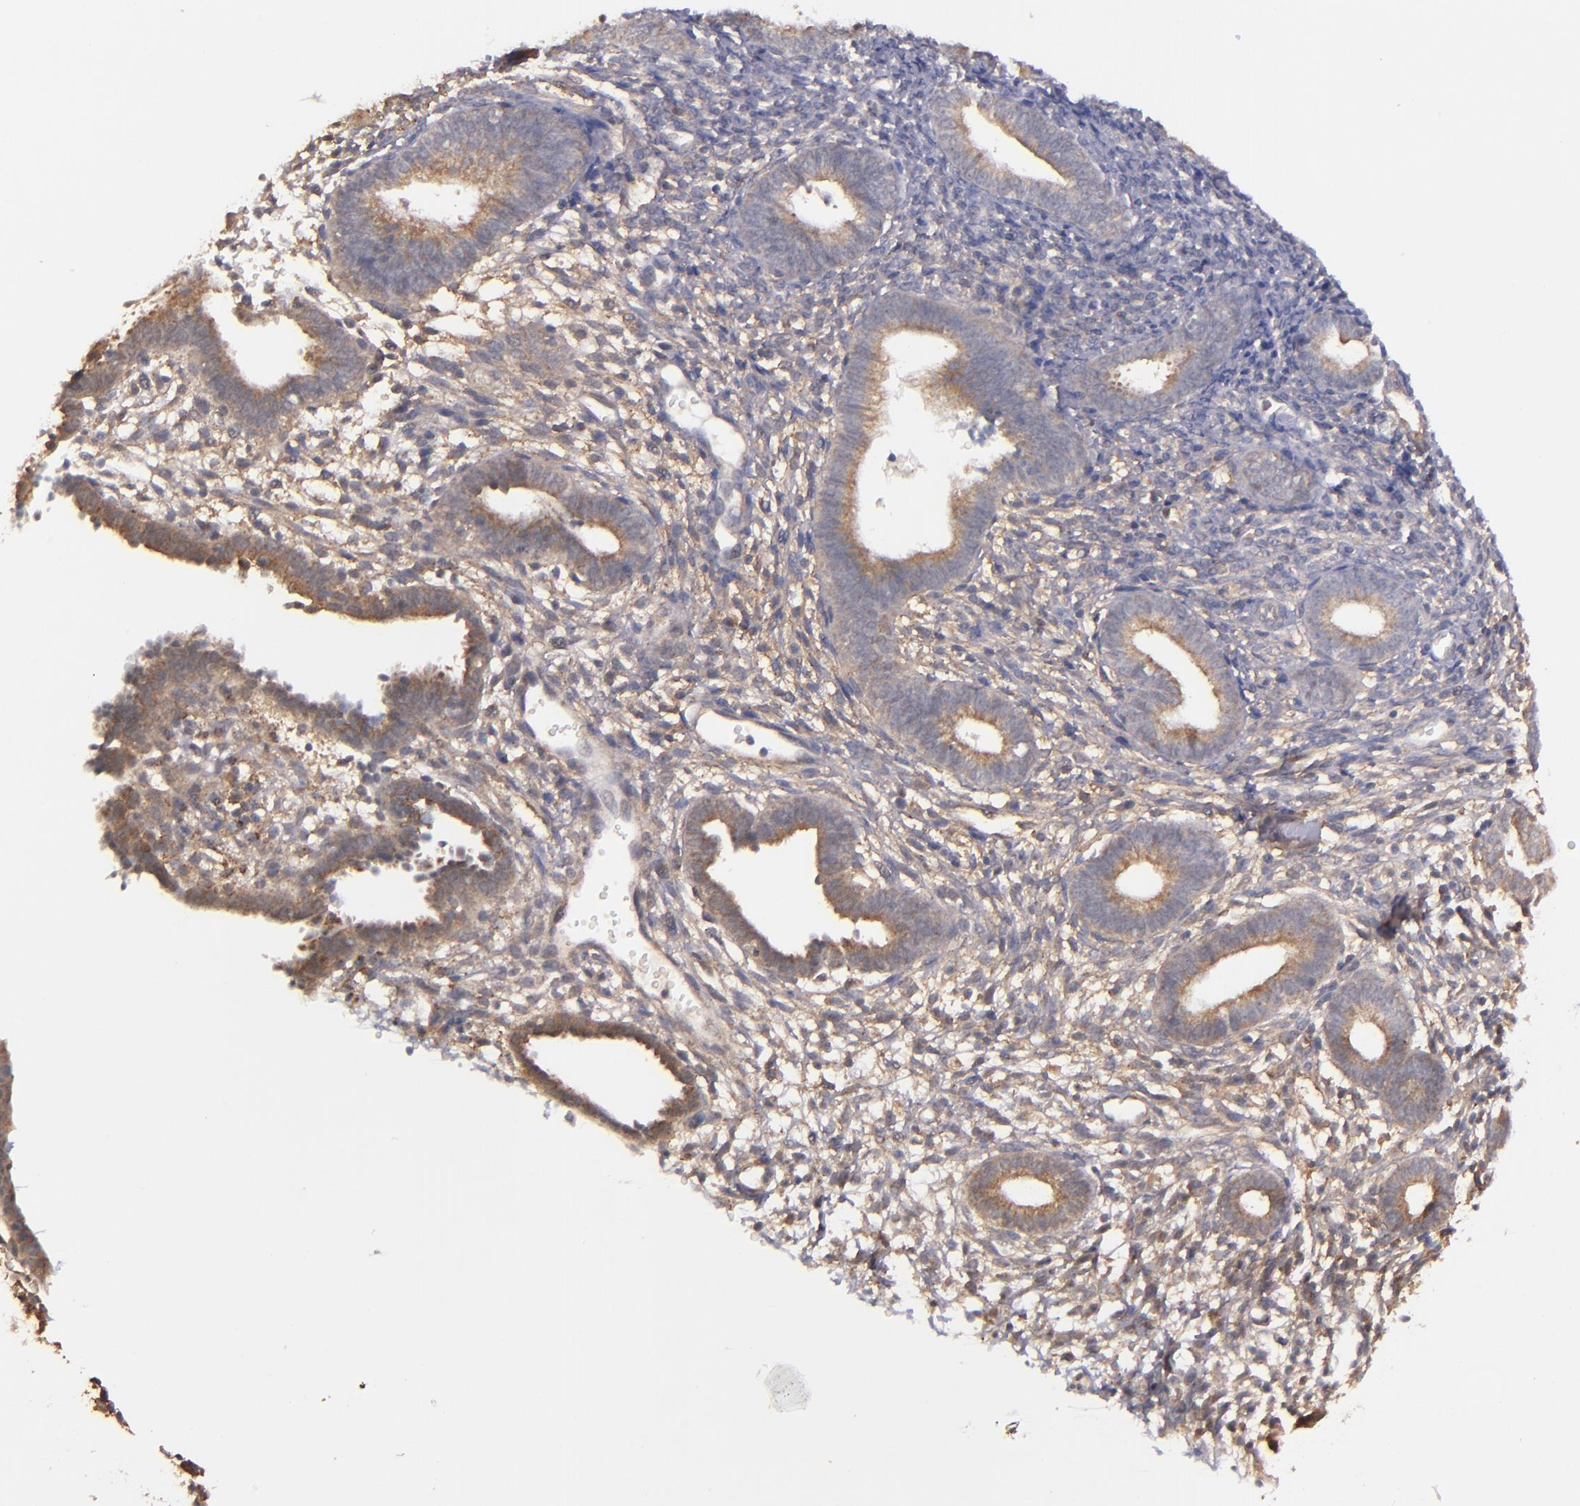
{"staining": {"intensity": "weak", "quantity": "<25%", "location": "cytoplasmic/membranous"}, "tissue": "endometrium", "cell_type": "Cells in endometrial stroma", "image_type": "normal", "snomed": [{"axis": "morphology", "description": "Normal tissue, NOS"}, {"axis": "topography", "description": "Smooth muscle"}, {"axis": "topography", "description": "Endometrium"}], "caption": "Cells in endometrial stroma show no significant protein expression in benign endometrium. The staining was performed using DAB (3,3'-diaminobenzidine) to visualize the protein expression in brown, while the nuclei were stained in blue with hematoxylin (Magnification: 20x).", "gene": "ZFYVE1", "patient": {"sex": "female", "age": 57}}